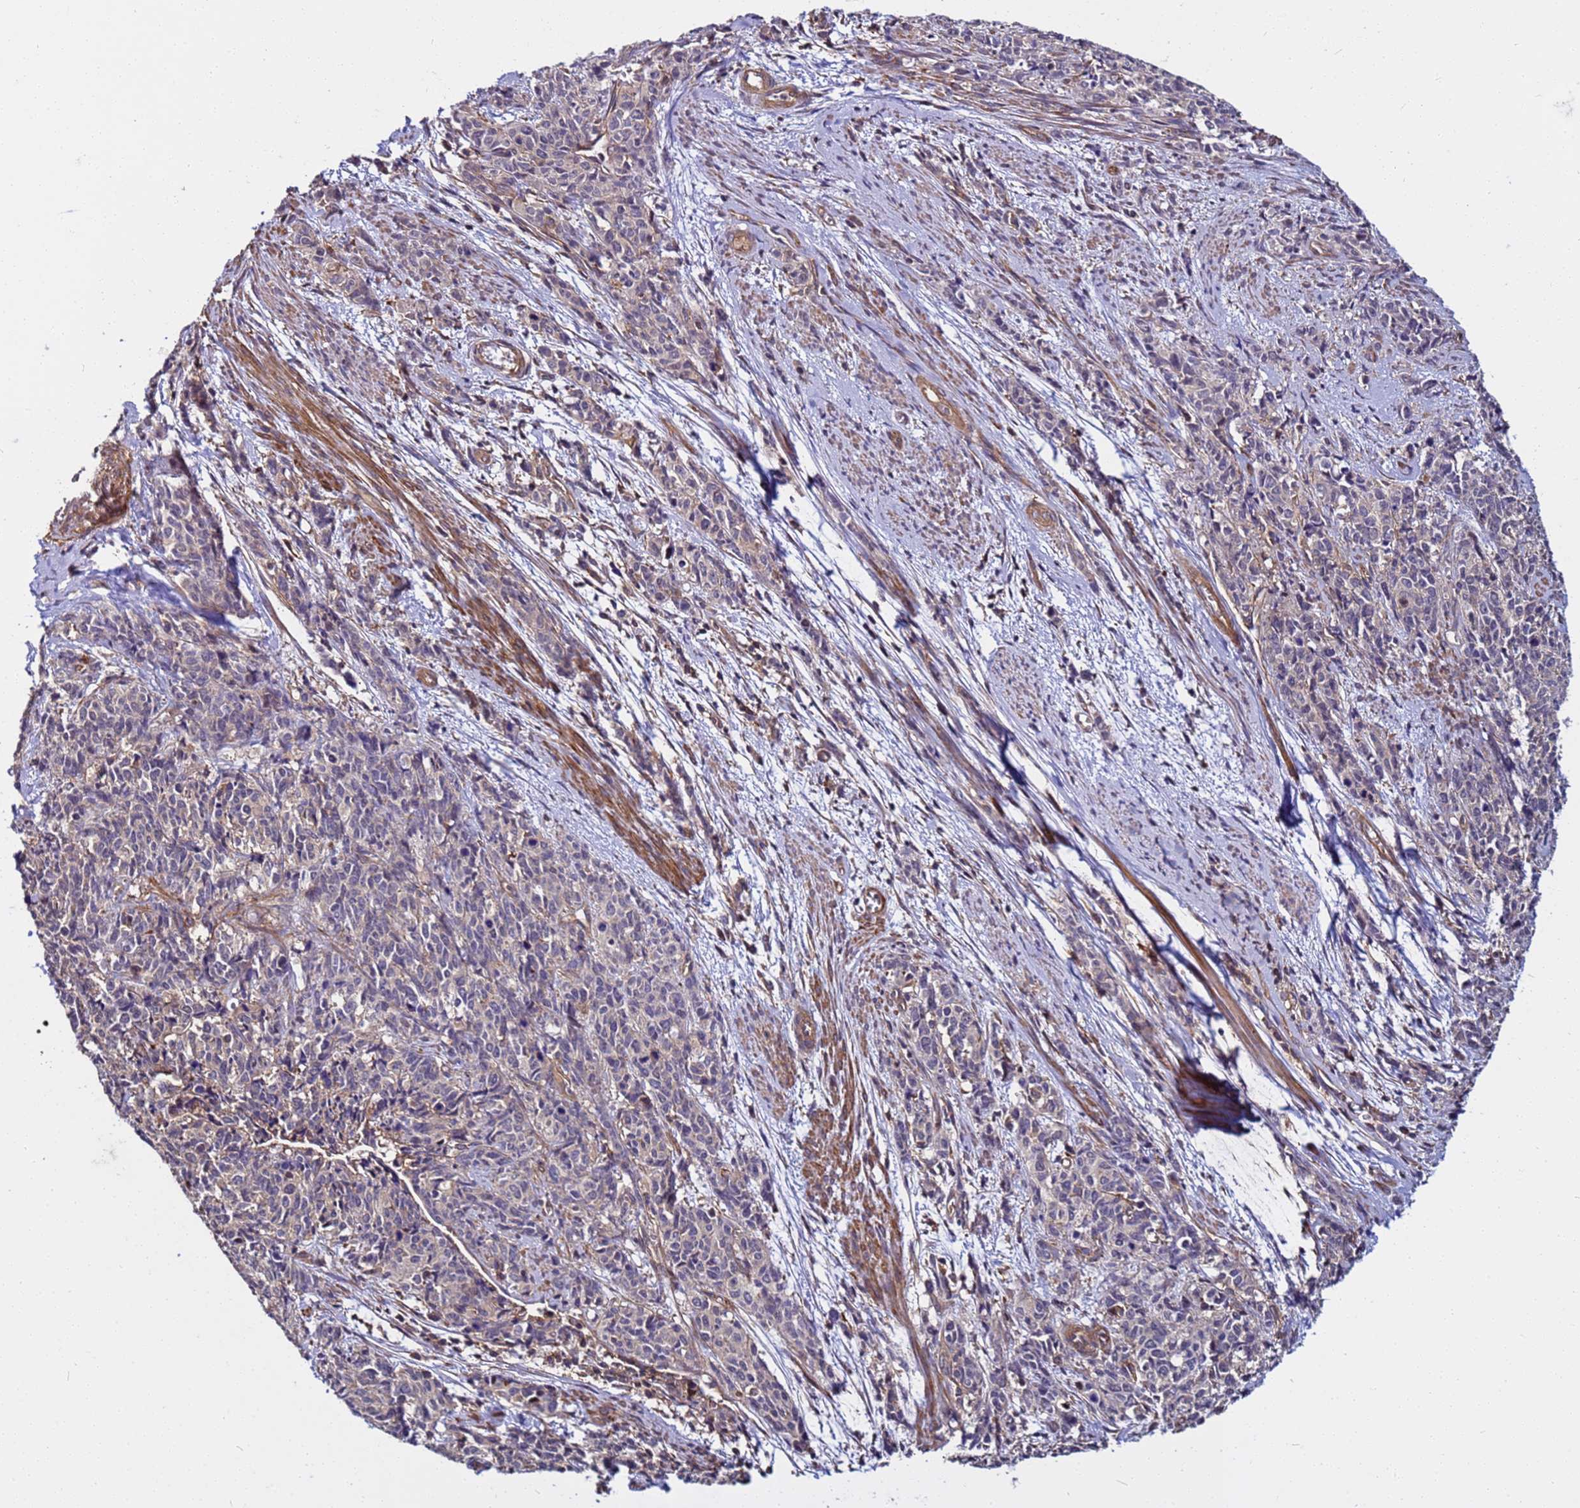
{"staining": {"intensity": "weak", "quantity": "<25%", "location": "cytoplasmic/membranous"}, "tissue": "cervical cancer", "cell_type": "Tumor cells", "image_type": "cancer", "snomed": [{"axis": "morphology", "description": "Squamous cell carcinoma, NOS"}, {"axis": "topography", "description": "Cervix"}], "caption": "A photomicrograph of human cervical squamous cell carcinoma is negative for staining in tumor cells.", "gene": "STK38", "patient": {"sex": "female", "age": 60}}